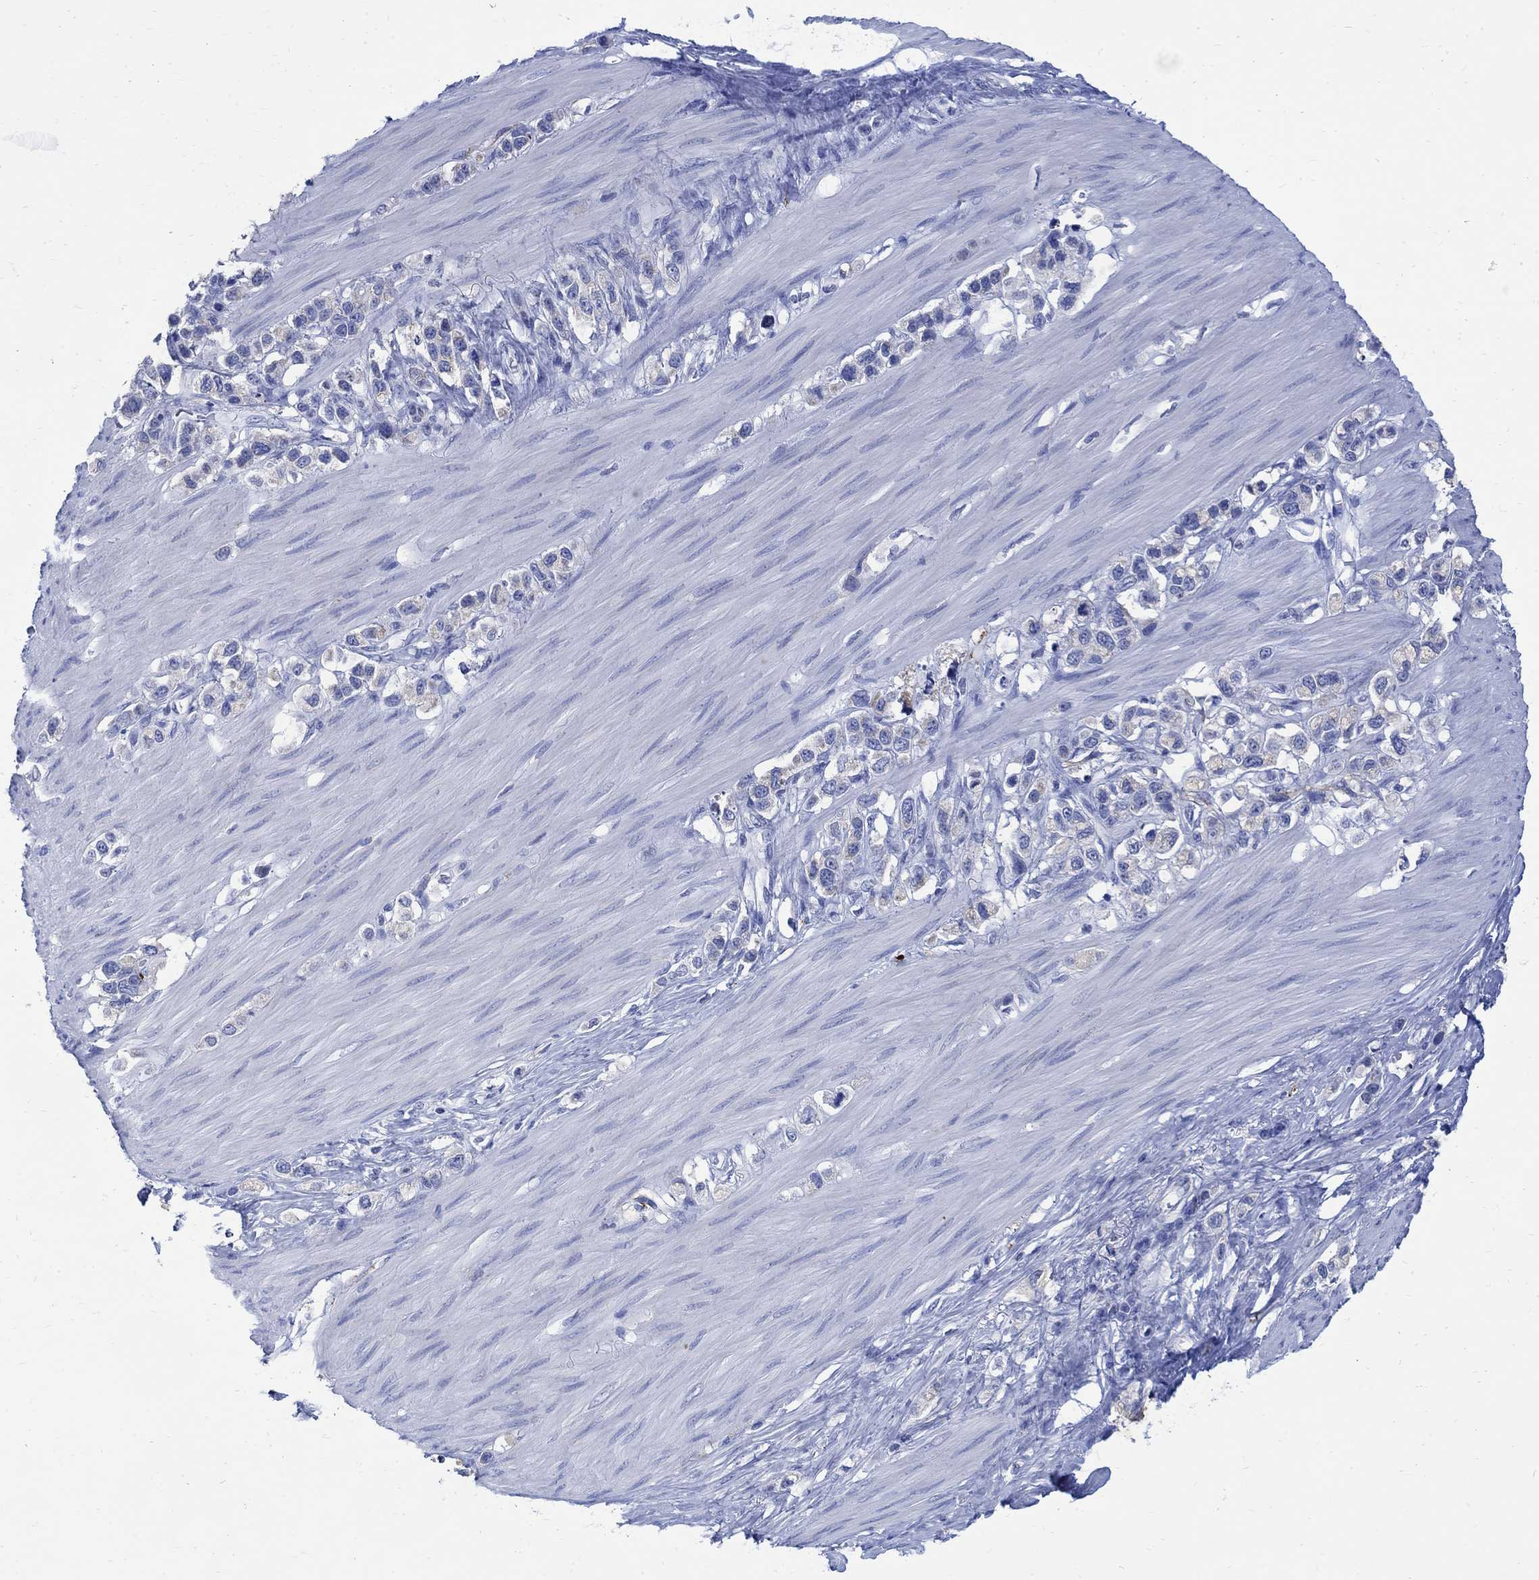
{"staining": {"intensity": "strong", "quantity": "<25%", "location": "cytoplasmic/membranous"}, "tissue": "stomach cancer", "cell_type": "Tumor cells", "image_type": "cancer", "snomed": [{"axis": "morphology", "description": "Normal tissue, NOS"}, {"axis": "morphology", "description": "Adenocarcinoma, NOS"}, {"axis": "morphology", "description": "Adenocarcinoma, High grade"}, {"axis": "topography", "description": "Stomach, upper"}, {"axis": "topography", "description": "Stomach"}], "caption": "Strong cytoplasmic/membranous expression is present in about <25% of tumor cells in adenocarcinoma (stomach).", "gene": "CPLX2", "patient": {"sex": "female", "age": 65}}